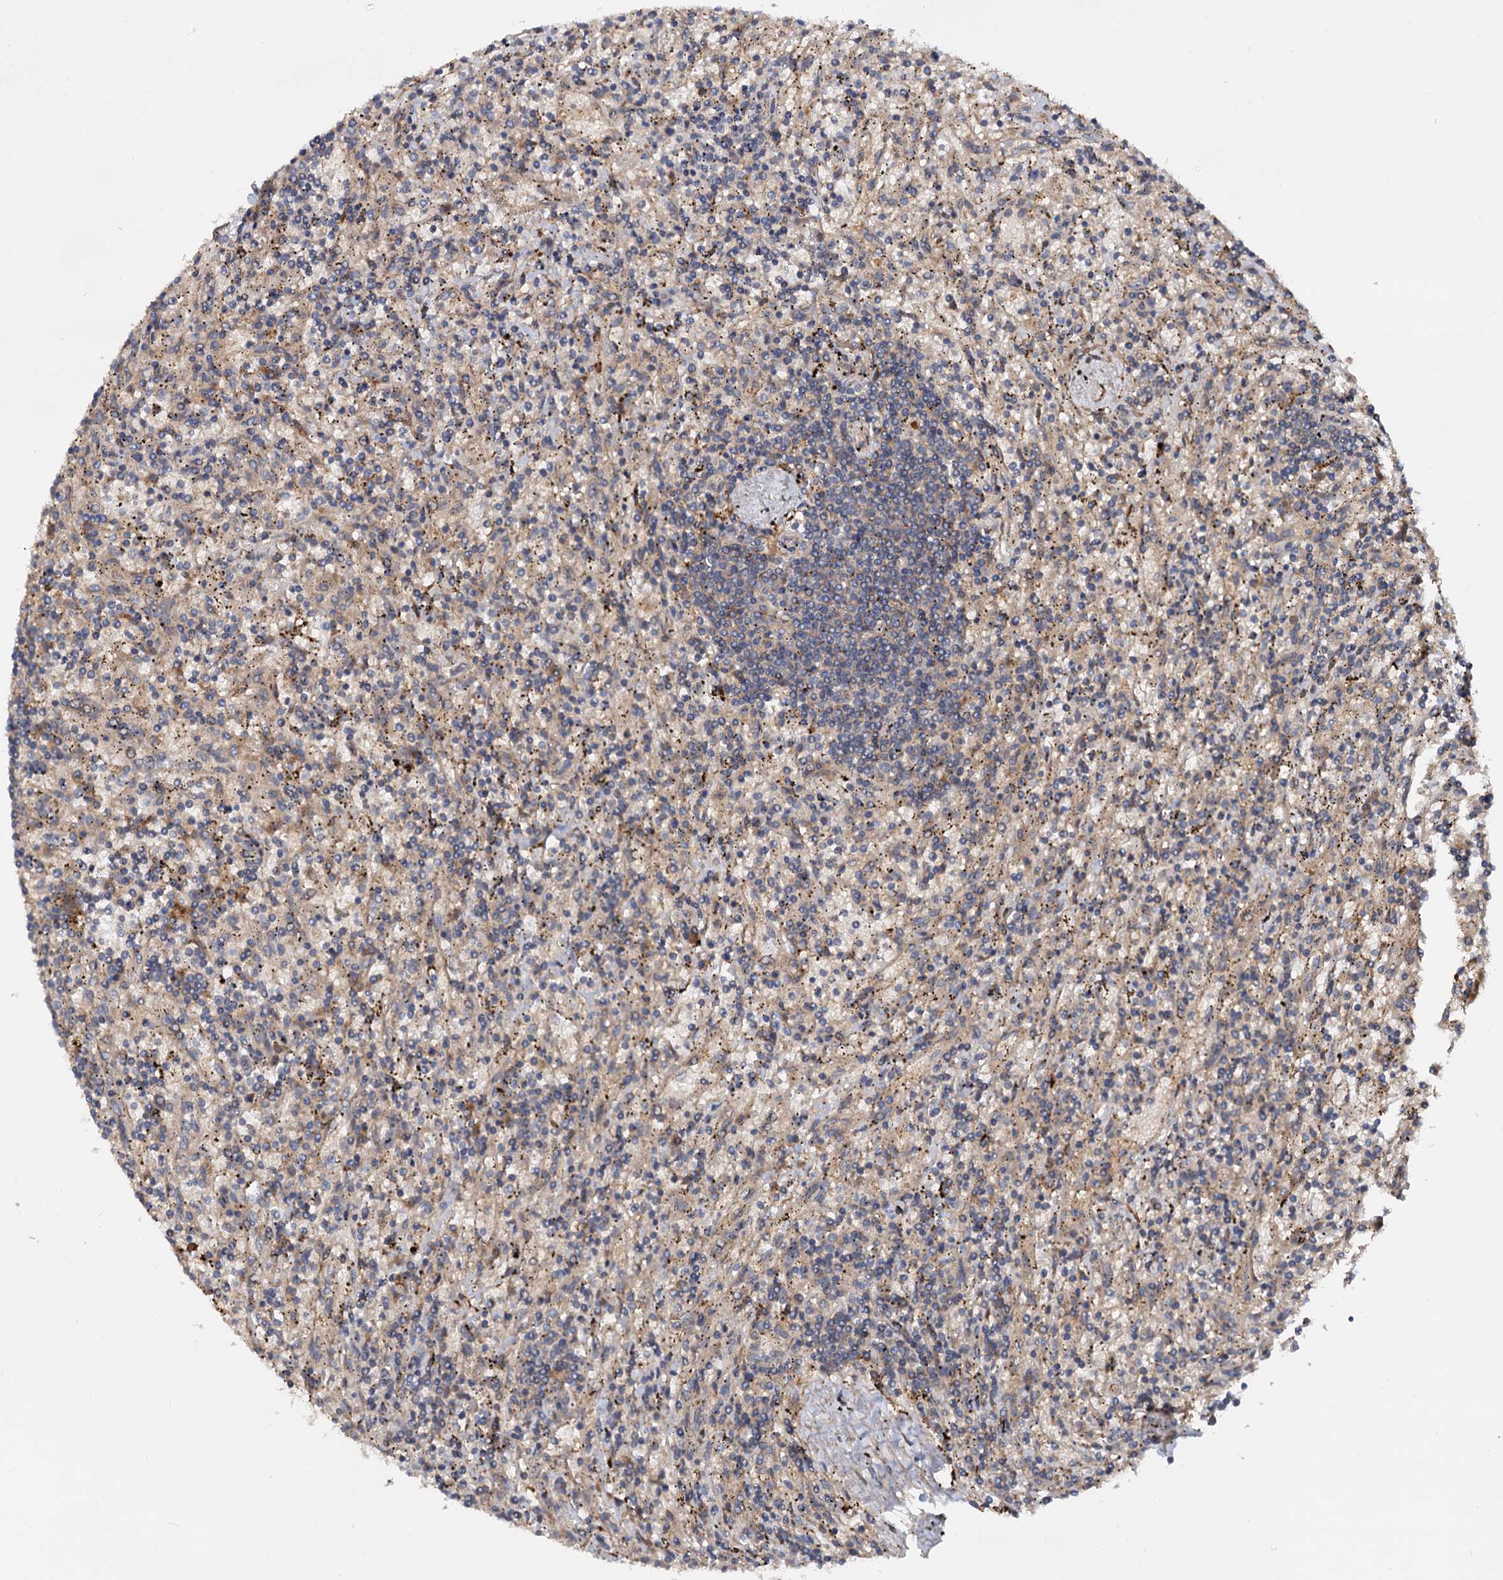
{"staining": {"intensity": "negative", "quantity": "none", "location": "none"}, "tissue": "lymphoma", "cell_type": "Tumor cells", "image_type": "cancer", "snomed": [{"axis": "morphology", "description": "Malignant lymphoma, non-Hodgkin's type, Low grade"}, {"axis": "topography", "description": "Spleen"}], "caption": "Tumor cells are negative for protein expression in human lymphoma. (IHC, brightfield microscopy, high magnification).", "gene": "SELENOP", "patient": {"sex": "male", "age": 76}}